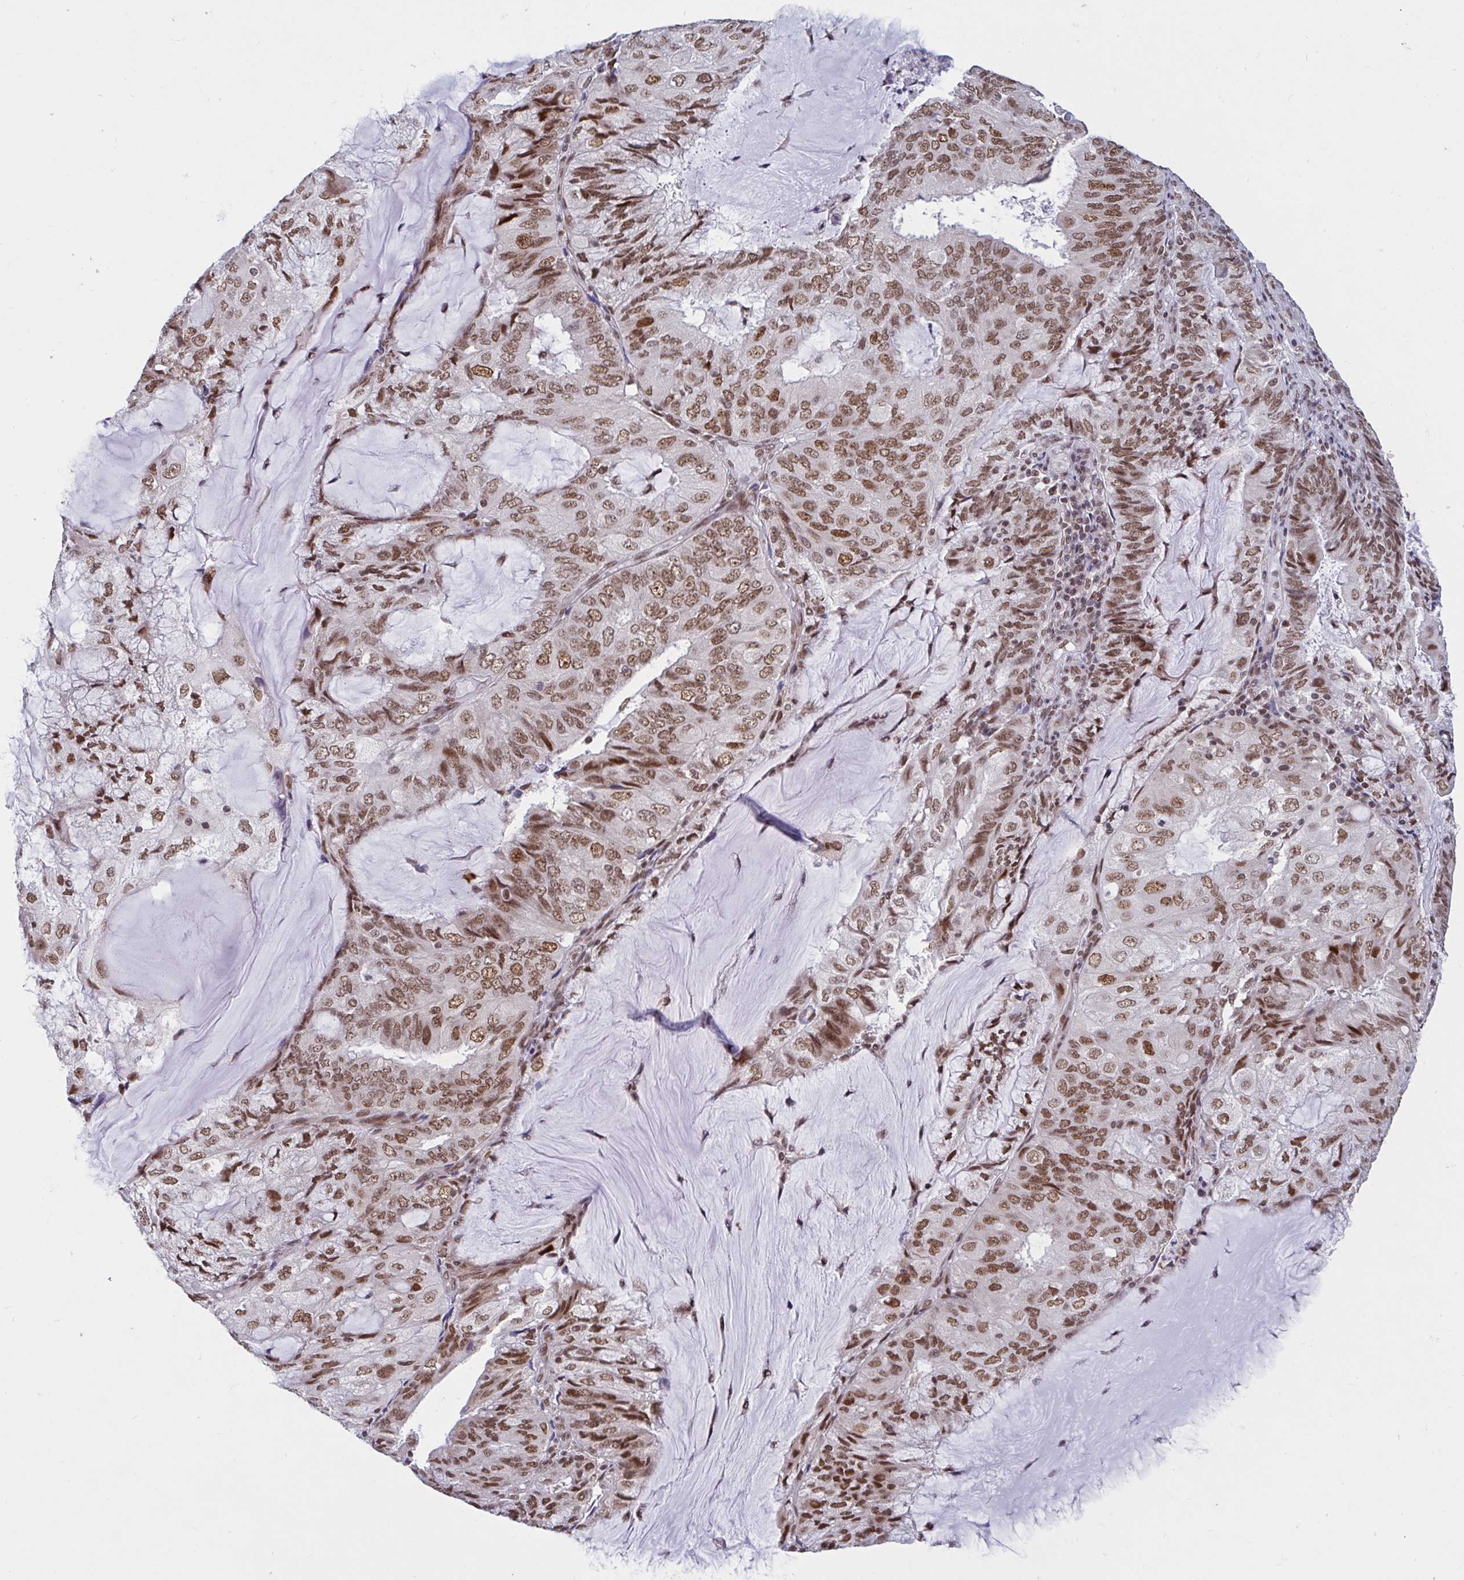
{"staining": {"intensity": "moderate", "quantity": ">75%", "location": "nuclear"}, "tissue": "endometrial cancer", "cell_type": "Tumor cells", "image_type": "cancer", "snomed": [{"axis": "morphology", "description": "Adenocarcinoma, NOS"}, {"axis": "topography", "description": "Endometrium"}], "caption": "Protein staining of endometrial adenocarcinoma tissue displays moderate nuclear staining in approximately >75% of tumor cells. The staining was performed using DAB, with brown indicating positive protein expression. Nuclei are stained blue with hematoxylin.", "gene": "PHF10", "patient": {"sex": "female", "age": 81}}